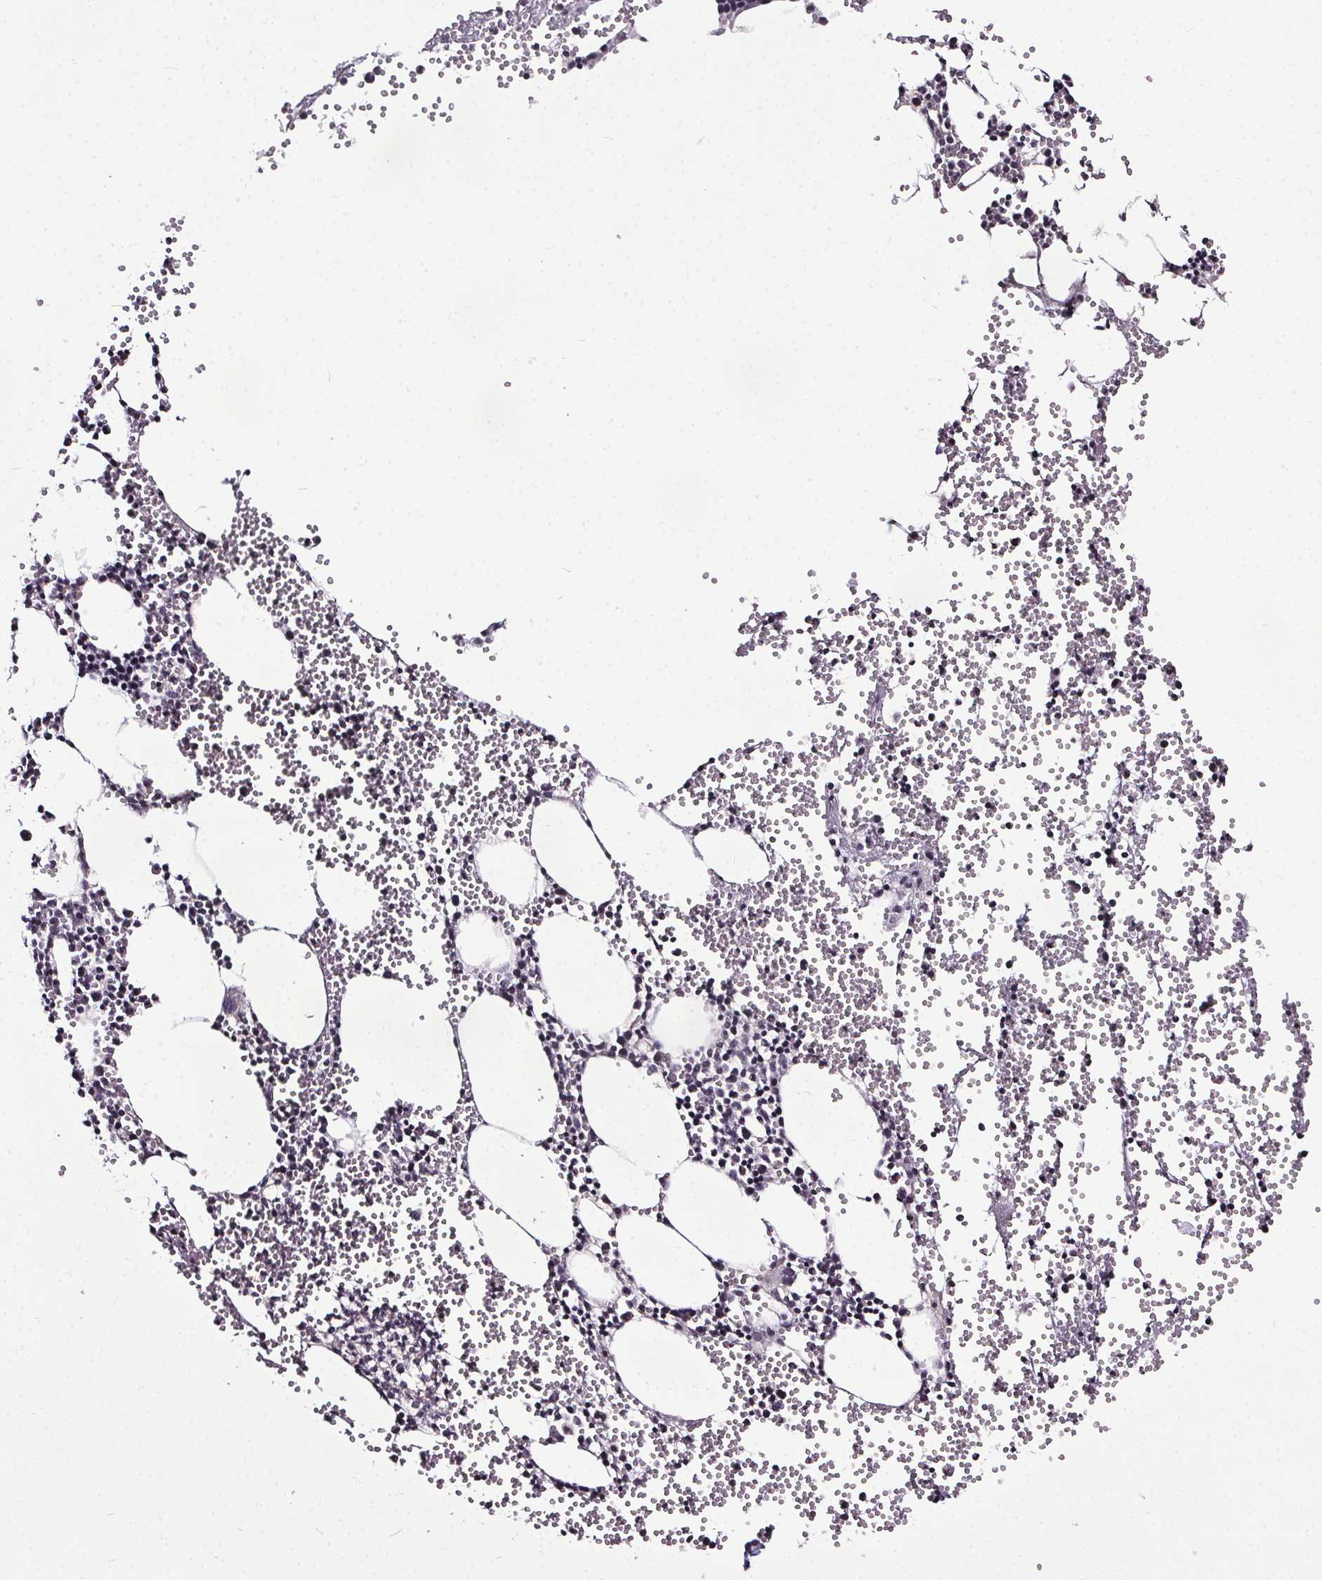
{"staining": {"intensity": "negative", "quantity": "none", "location": "none"}, "tissue": "bone marrow", "cell_type": "Hematopoietic cells", "image_type": "normal", "snomed": [{"axis": "morphology", "description": "Normal tissue, NOS"}, {"axis": "topography", "description": "Bone marrow"}], "caption": "Benign bone marrow was stained to show a protein in brown. There is no significant staining in hematopoietic cells. (DAB (3,3'-diaminobenzidine) immunohistochemistry (IHC), high magnification).", "gene": "NKX6", "patient": {"sex": "male", "age": 89}}